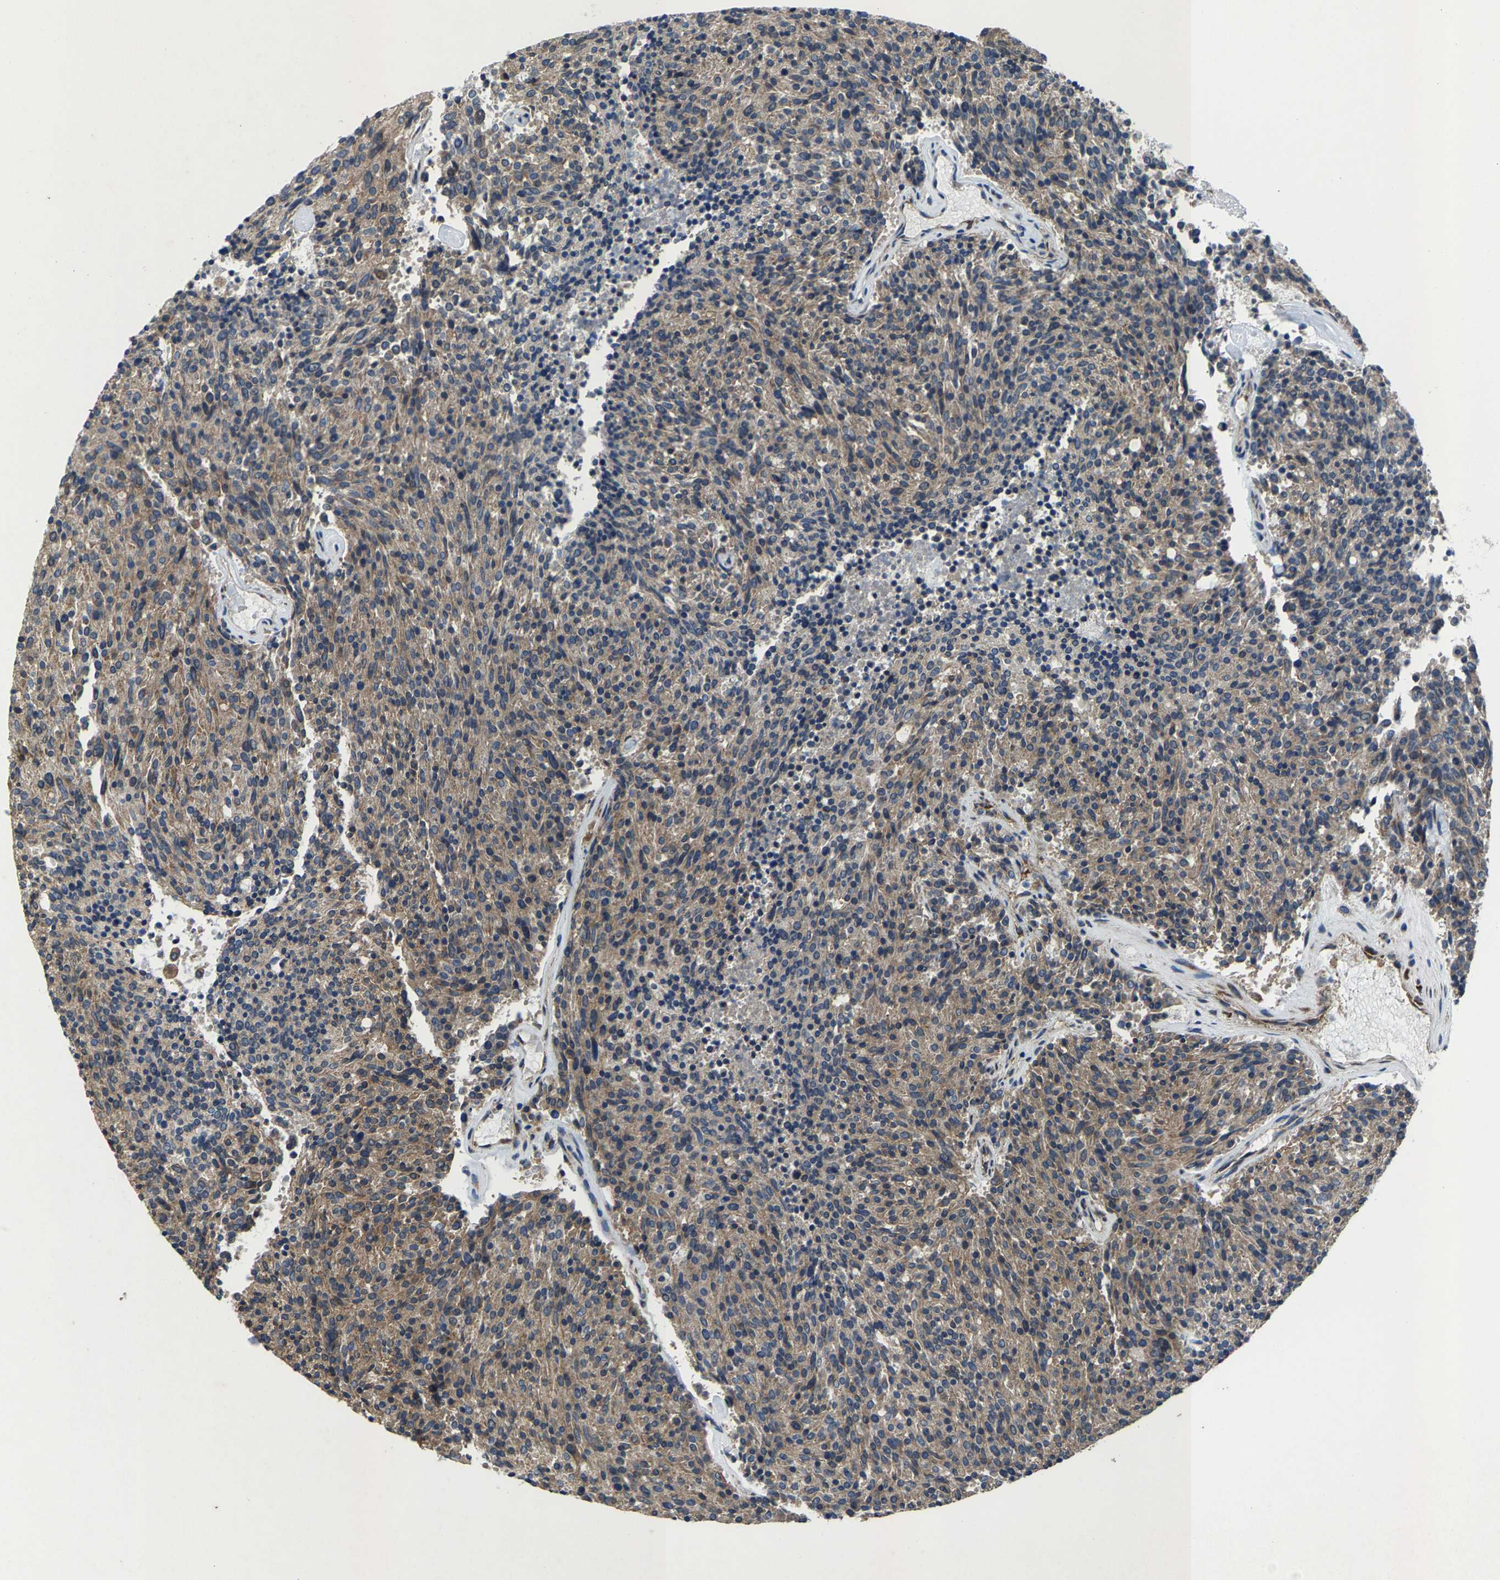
{"staining": {"intensity": "weak", "quantity": ">75%", "location": "cytoplasmic/membranous"}, "tissue": "carcinoid", "cell_type": "Tumor cells", "image_type": "cancer", "snomed": [{"axis": "morphology", "description": "Carcinoid, malignant, NOS"}, {"axis": "topography", "description": "Pancreas"}], "caption": "Carcinoid (malignant) stained with a protein marker demonstrates weak staining in tumor cells.", "gene": "PDP1", "patient": {"sex": "female", "age": 54}}